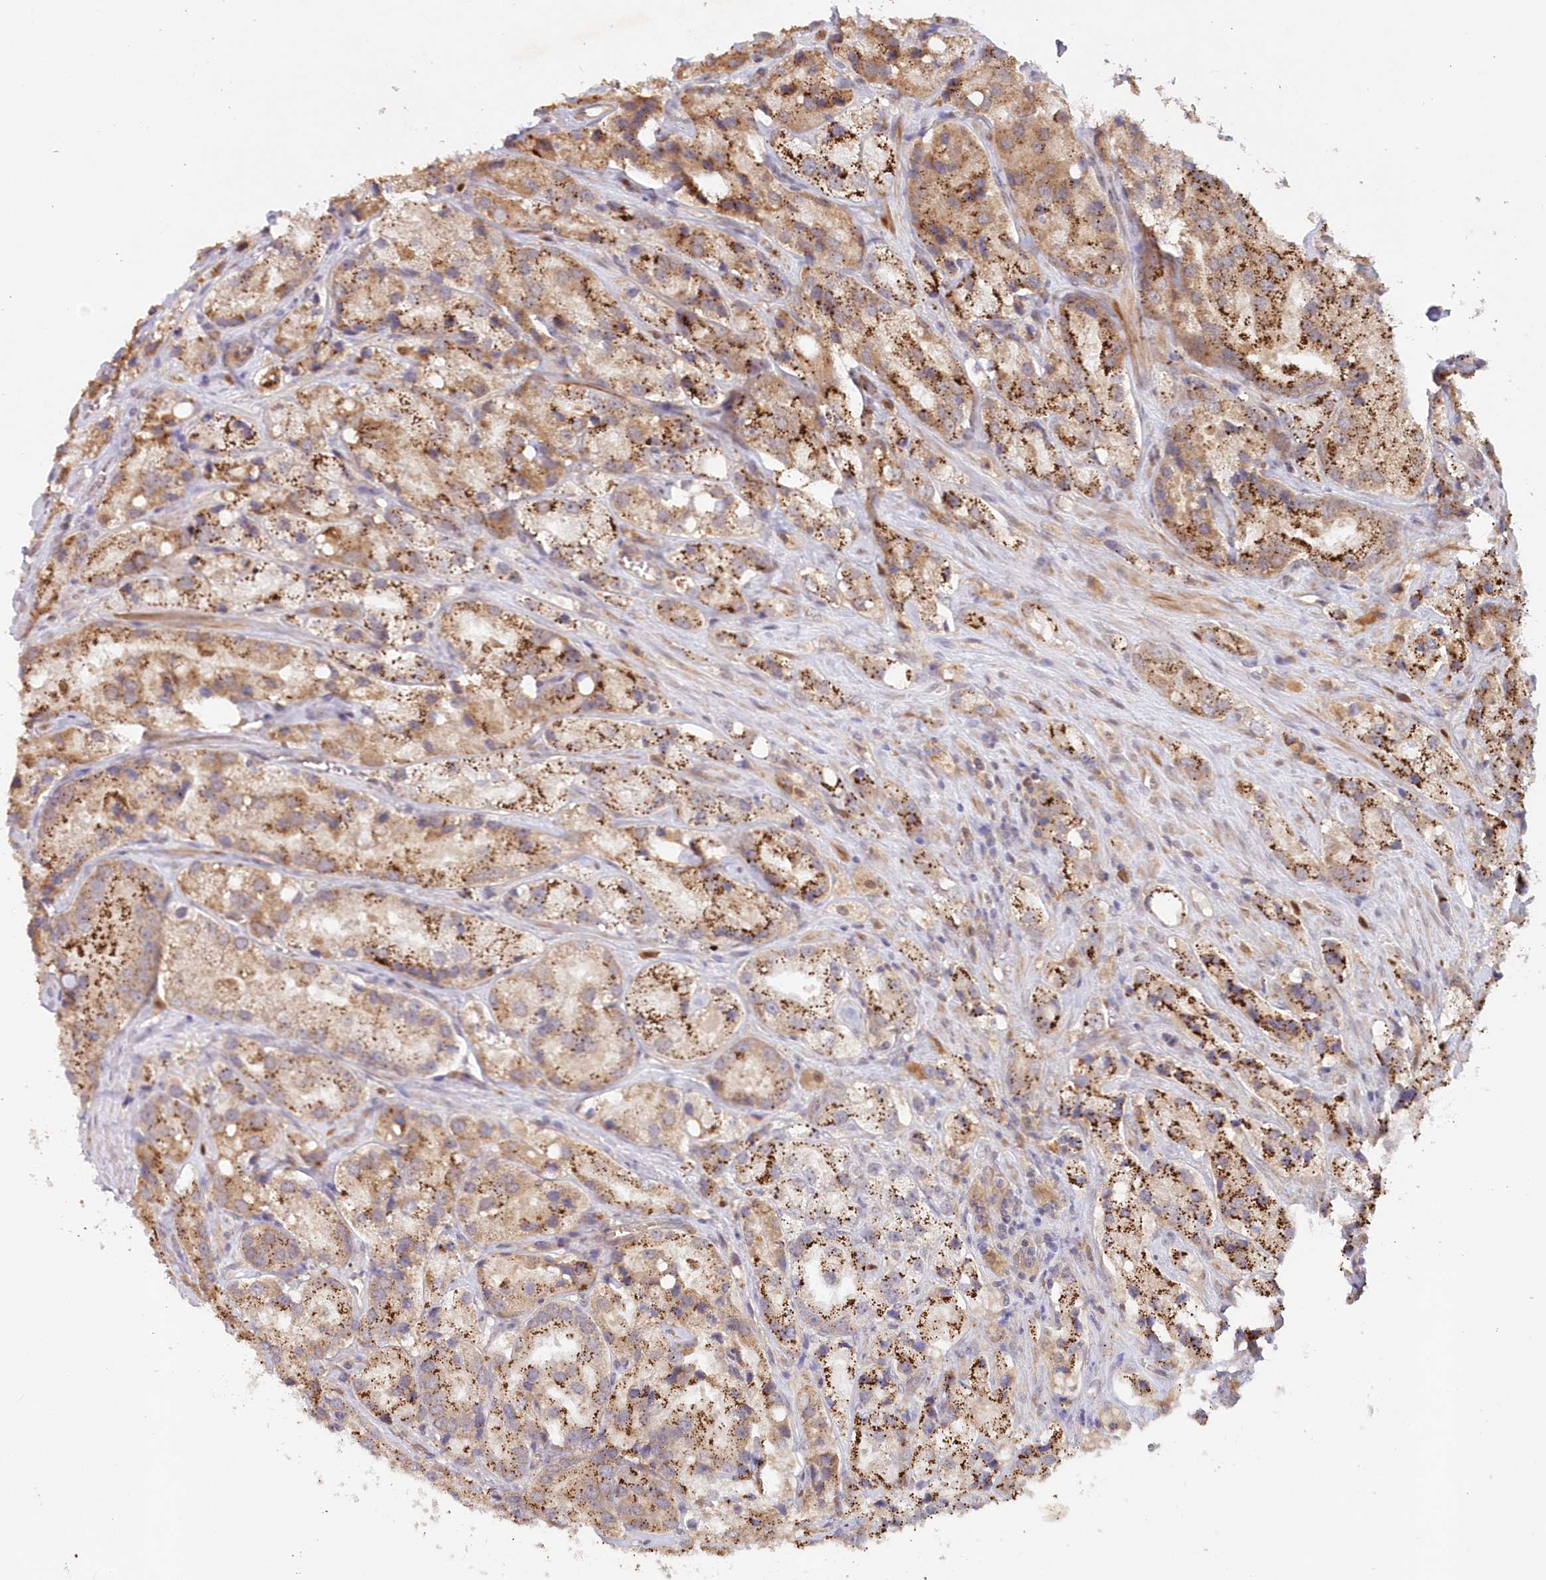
{"staining": {"intensity": "moderate", "quantity": ">75%", "location": "cytoplasmic/membranous"}, "tissue": "prostate cancer", "cell_type": "Tumor cells", "image_type": "cancer", "snomed": [{"axis": "morphology", "description": "Adenocarcinoma, High grade"}, {"axis": "topography", "description": "Prostate"}], "caption": "Tumor cells show medium levels of moderate cytoplasmic/membranous positivity in approximately >75% of cells in human adenocarcinoma (high-grade) (prostate).", "gene": "GBE1", "patient": {"sex": "male", "age": 66}}